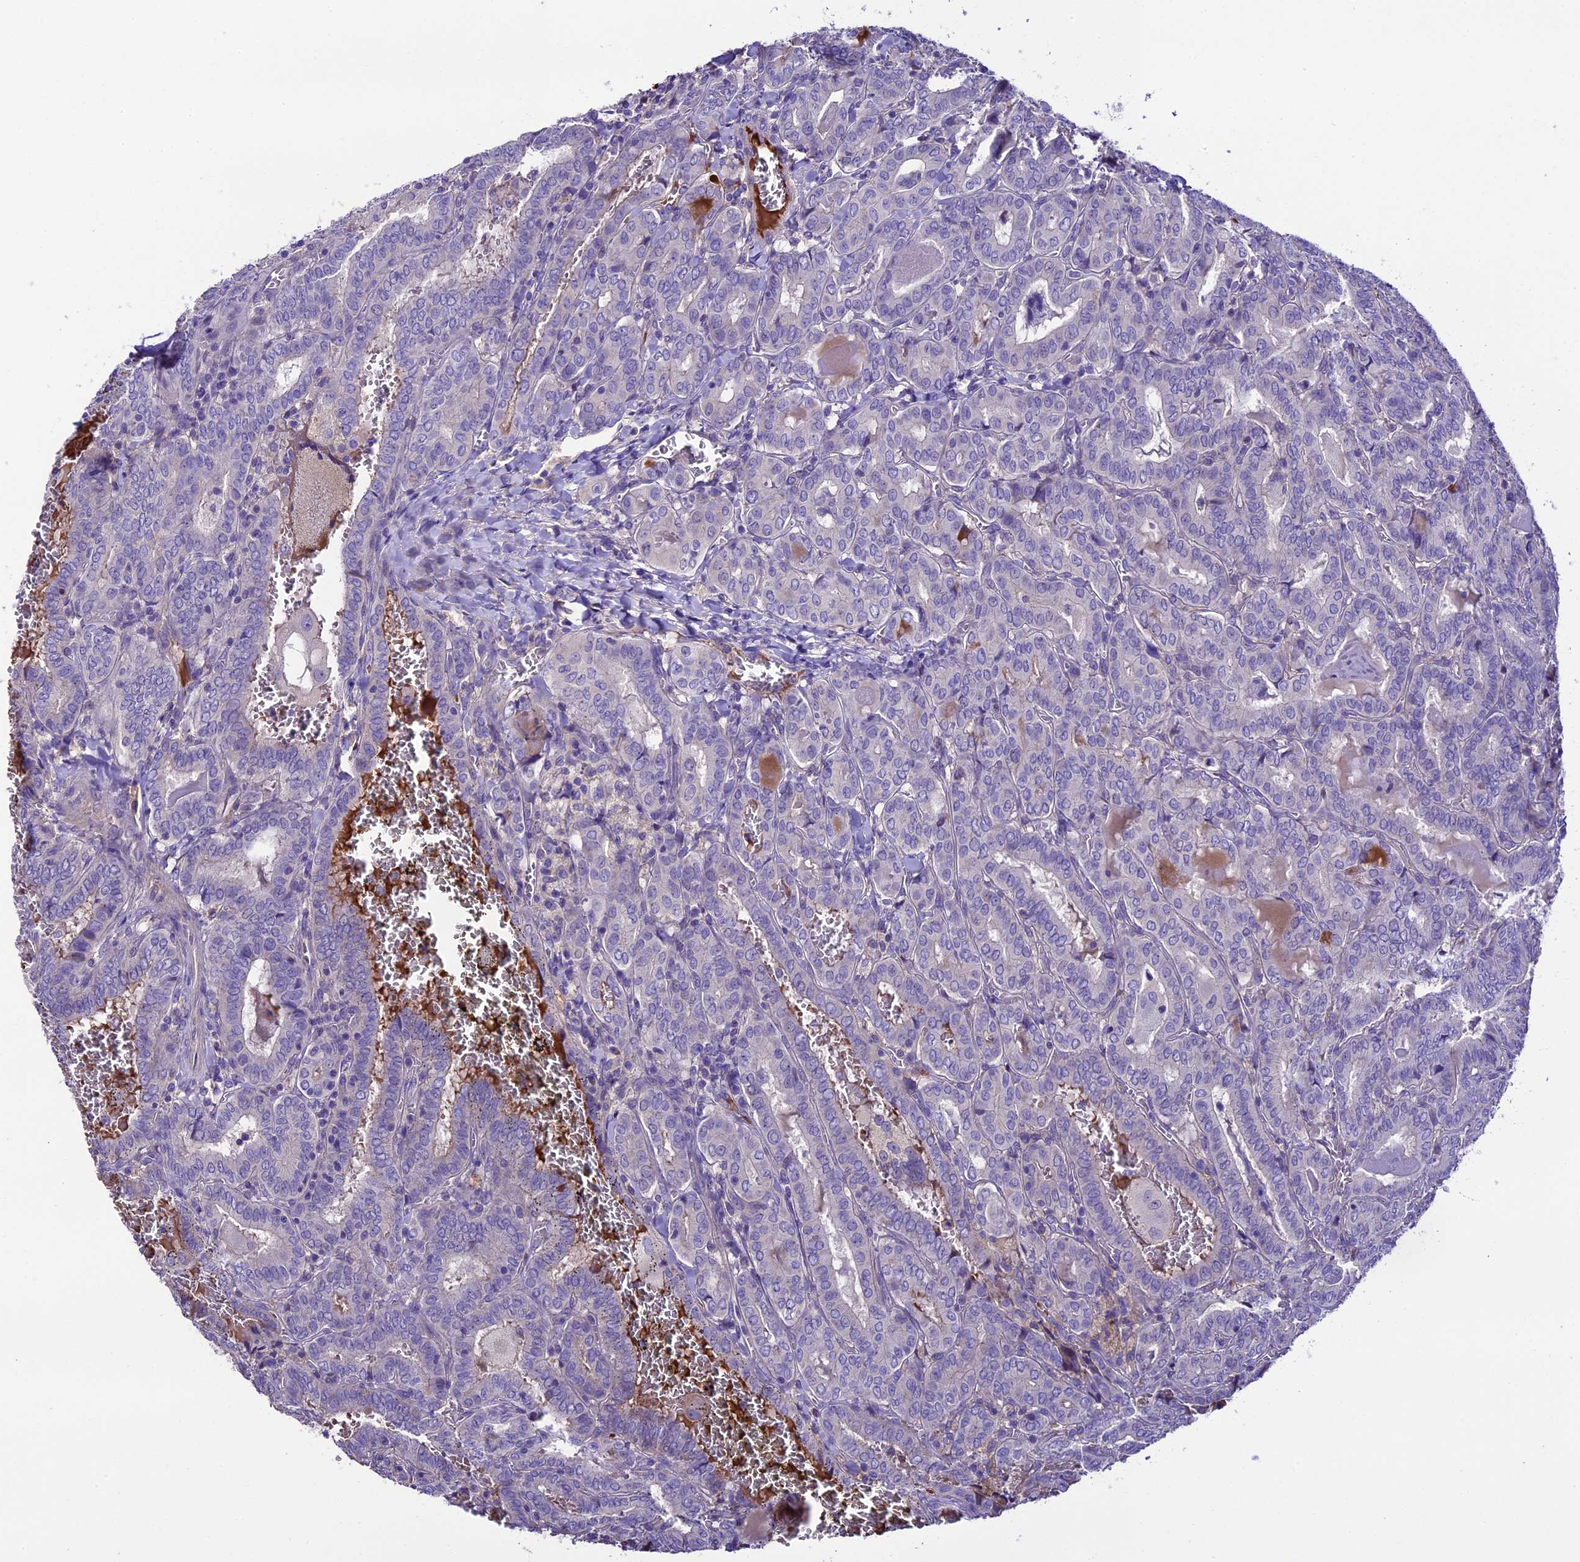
{"staining": {"intensity": "negative", "quantity": "none", "location": "none"}, "tissue": "thyroid cancer", "cell_type": "Tumor cells", "image_type": "cancer", "snomed": [{"axis": "morphology", "description": "Papillary adenocarcinoma, NOS"}, {"axis": "topography", "description": "Thyroid gland"}], "caption": "This is an immunohistochemistry (IHC) photomicrograph of human thyroid papillary adenocarcinoma. There is no staining in tumor cells.", "gene": "TCP11L2", "patient": {"sex": "female", "age": 72}}